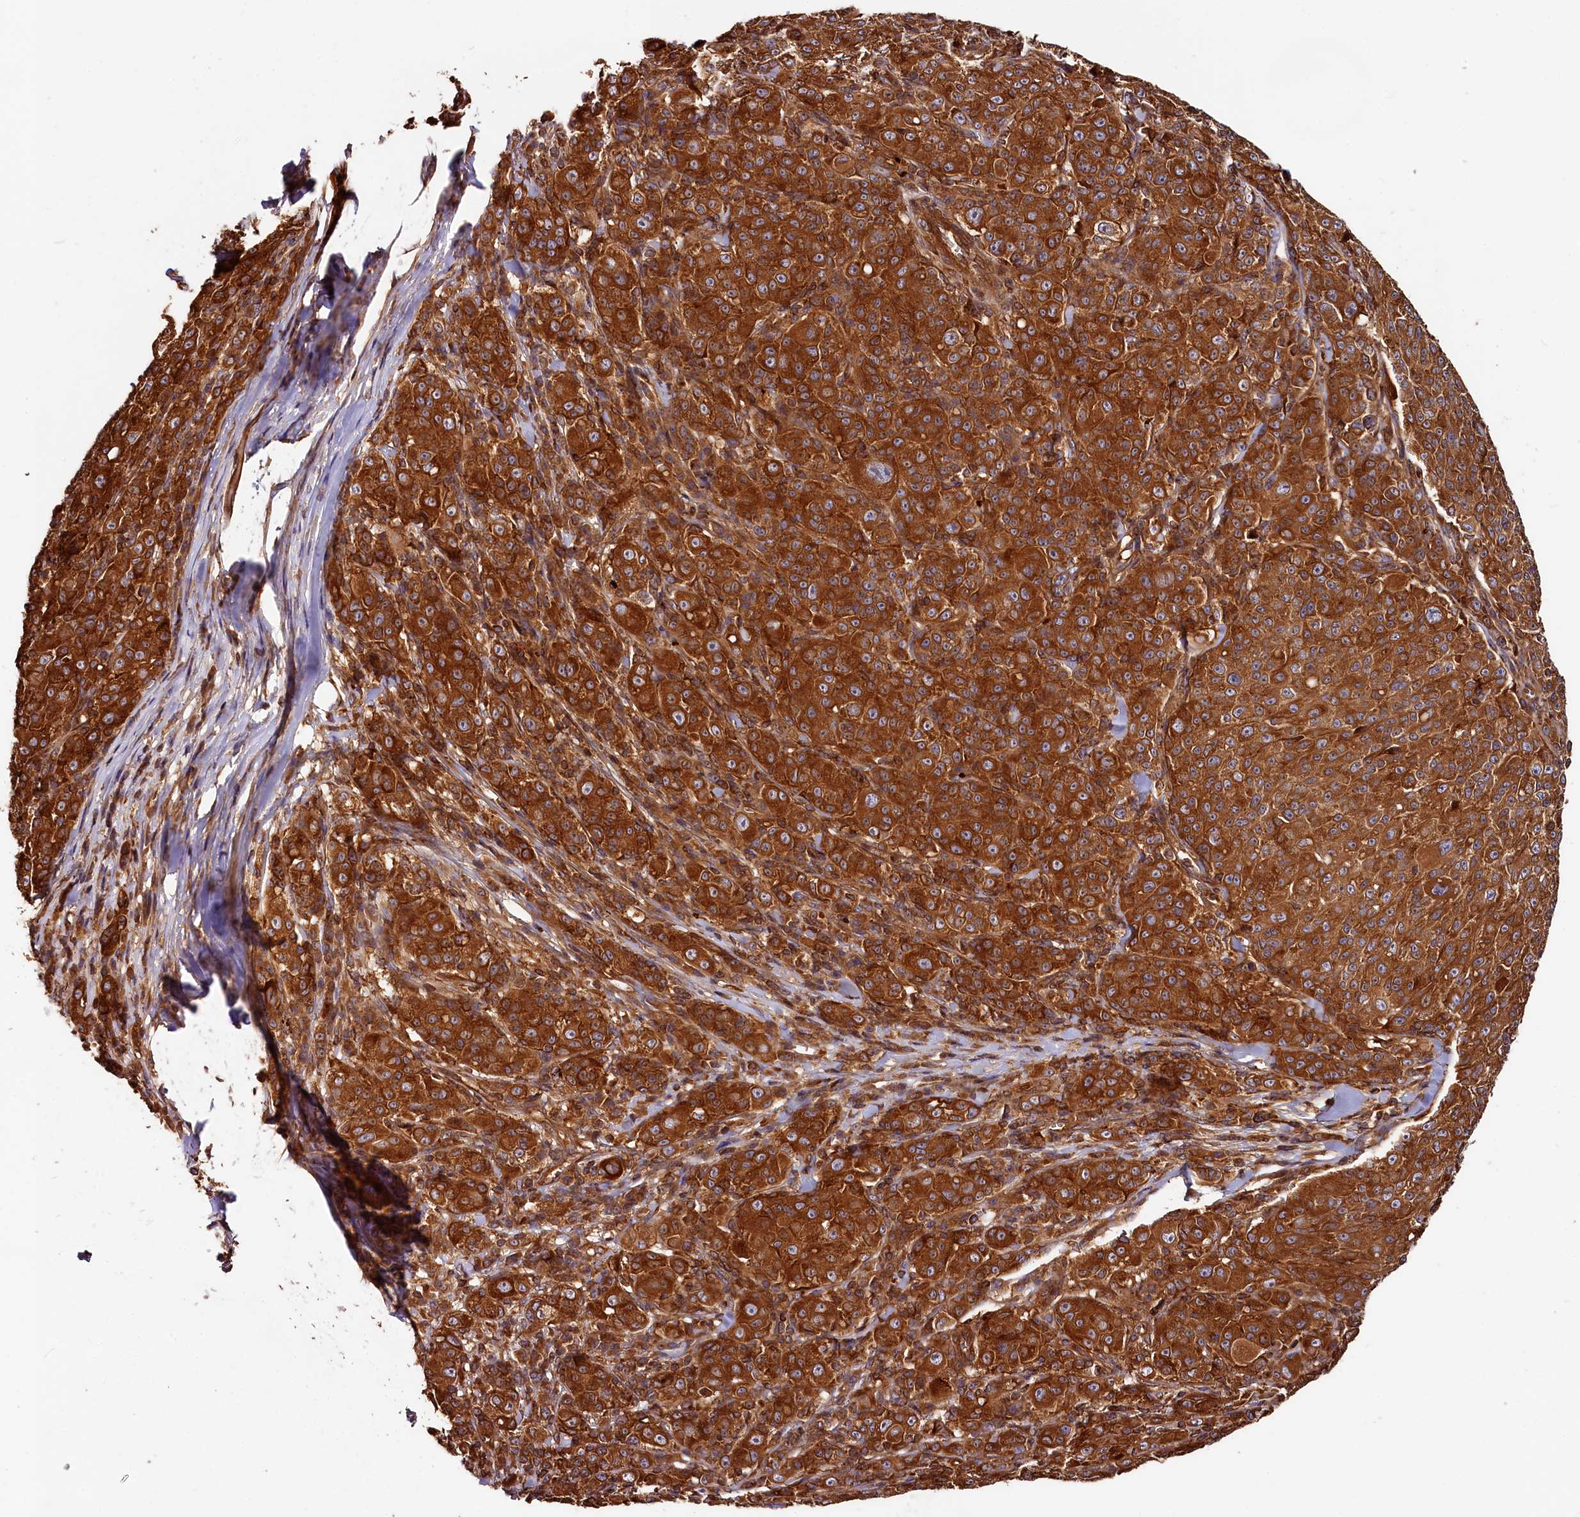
{"staining": {"intensity": "strong", "quantity": ">75%", "location": "cytoplasmic/membranous"}, "tissue": "melanoma", "cell_type": "Tumor cells", "image_type": "cancer", "snomed": [{"axis": "morphology", "description": "Malignant melanoma, NOS"}, {"axis": "topography", "description": "Skin"}], "caption": "High-power microscopy captured an IHC photomicrograph of malignant melanoma, revealing strong cytoplasmic/membranous expression in about >75% of tumor cells.", "gene": "HMOX2", "patient": {"sex": "female", "age": 52}}